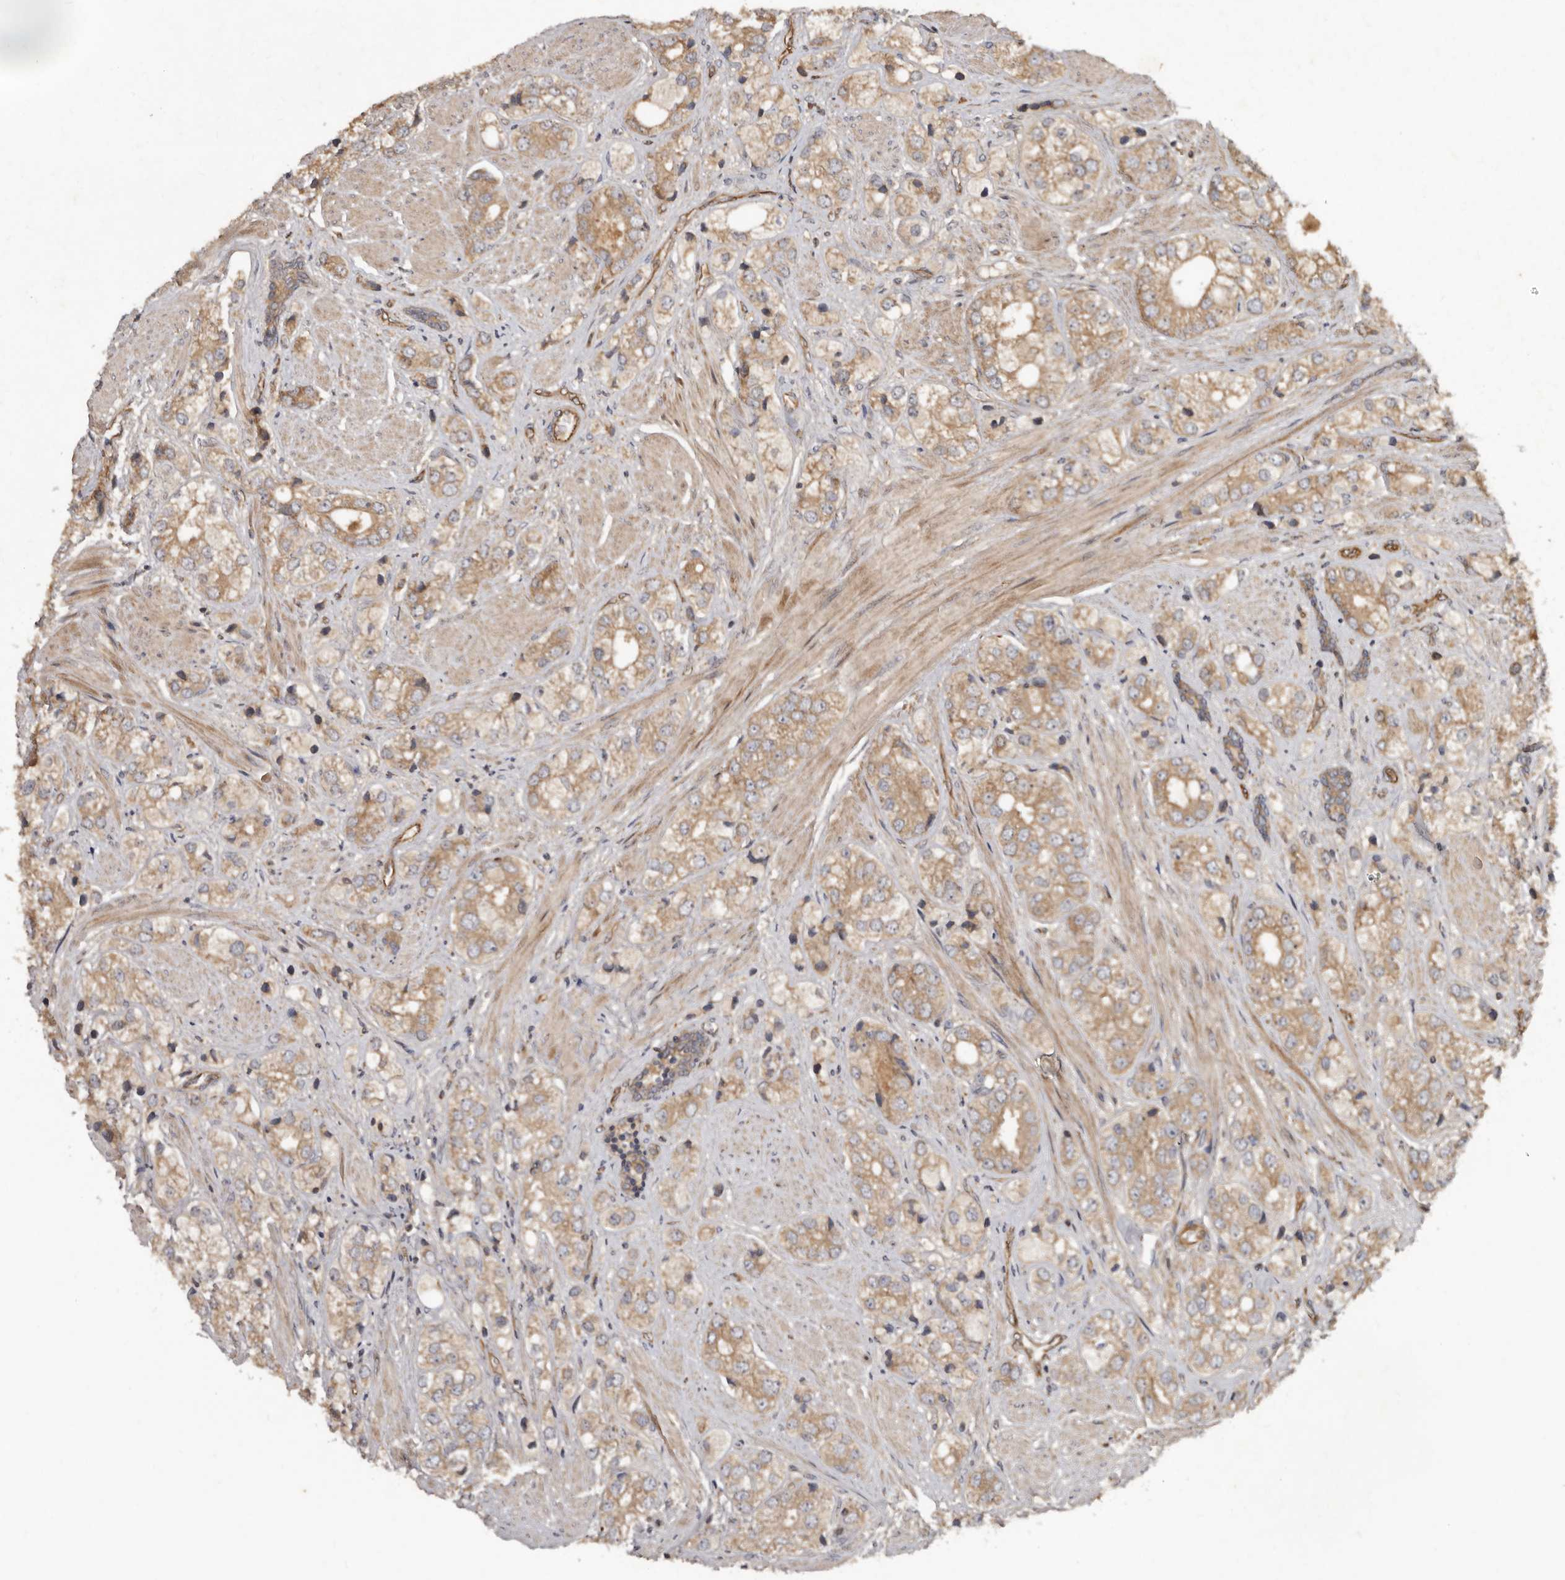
{"staining": {"intensity": "moderate", "quantity": ">75%", "location": "cytoplasmic/membranous"}, "tissue": "prostate cancer", "cell_type": "Tumor cells", "image_type": "cancer", "snomed": [{"axis": "morphology", "description": "Adenocarcinoma, High grade"}, {"axis": "topography", "description": "Prostate"}], "caption": "Prostate cancer (adenocarcinoma (high-grade)) stained for a protein displays moderate cytoplasmic/membranous positivity in tumor cells.", "gene": "STK36", "patient": {"sex": "male", "age": 50}}